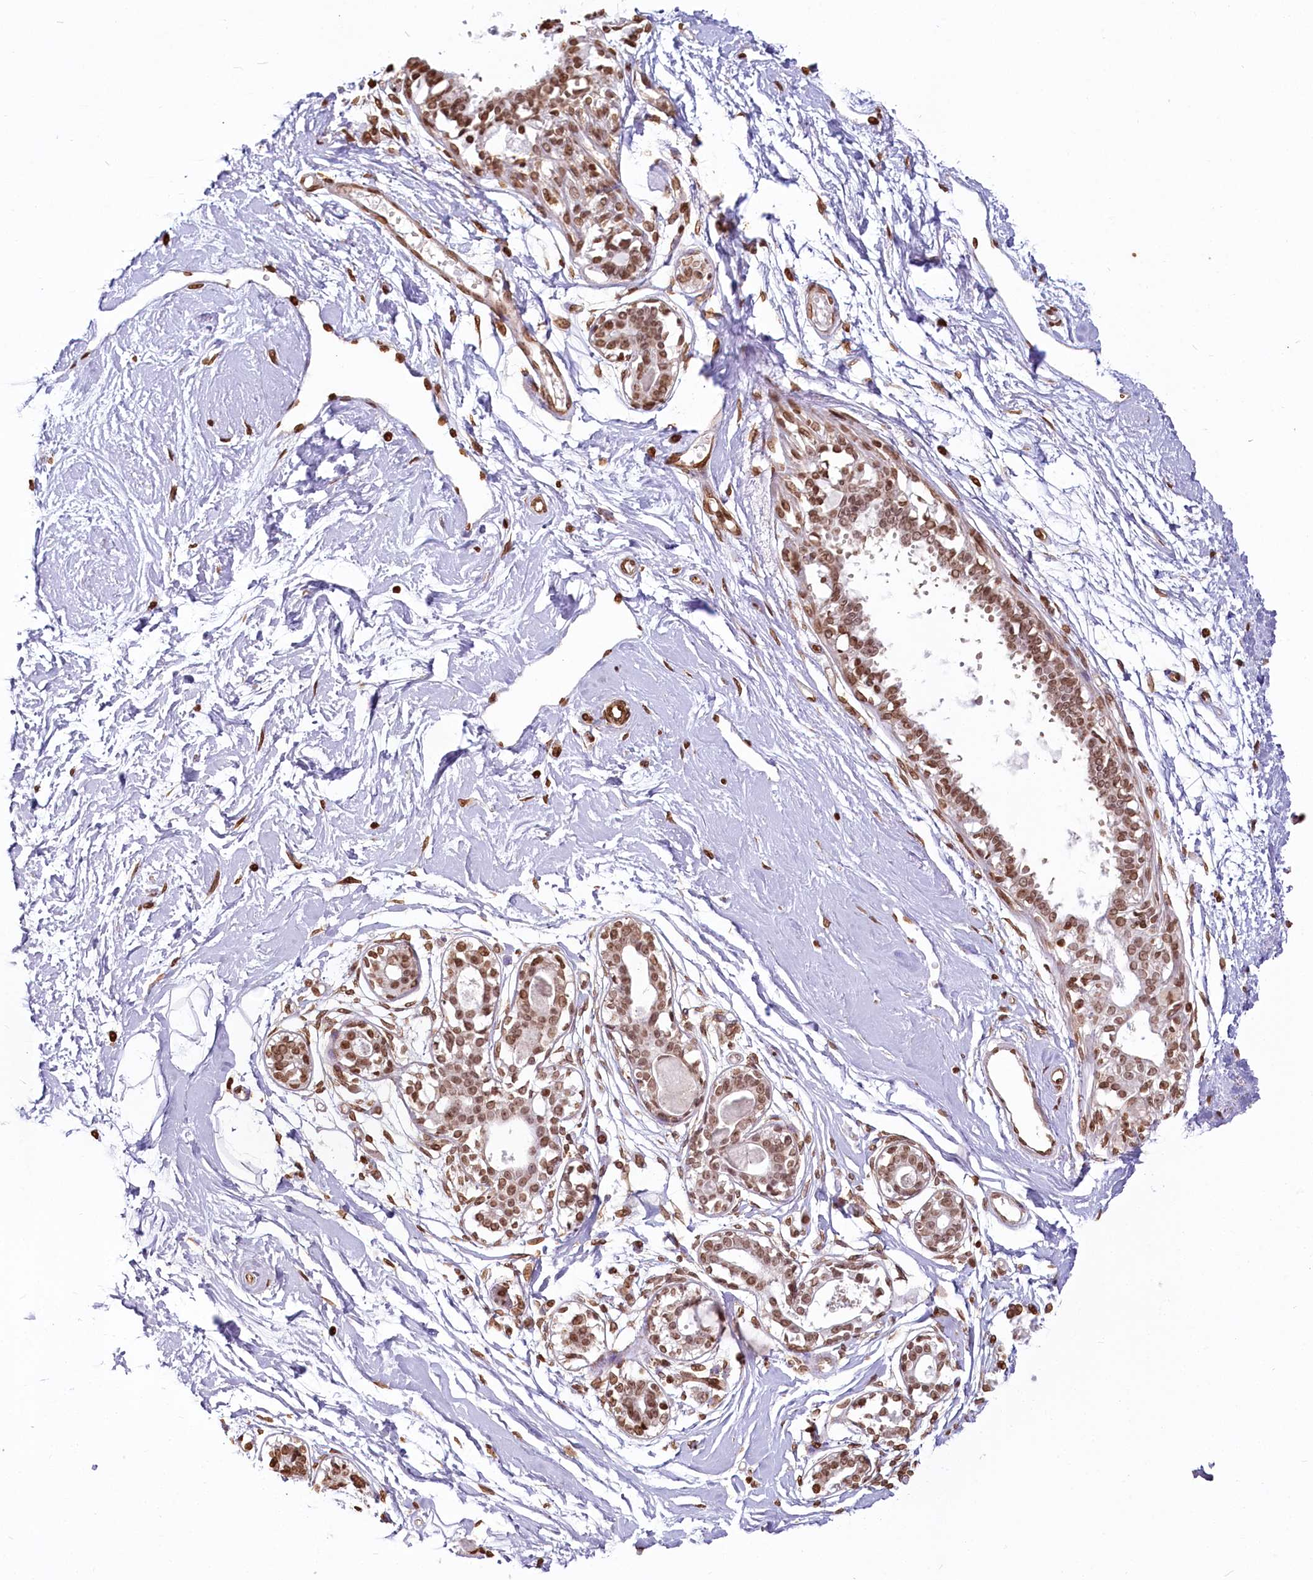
{"staining": {"intensity": "moderate", "quantity": ">75%", "location": "nuclear"}, "tissue": "breast", "cell_type": "Adipocytes", "image_type": "normal", "snomed": [{"axis": "morphology", "description": "Normal tissue, NOS"}, {"axis": "topography", "description": "Breast"}], "caption": "There is medium levels of moderate nuclear positivity in adipocytes of unremarkable breast, as demonstrated by immunohistochemical staining (brown color).", "gene": "FAM13A", "patient": {"sex": "female", "age": 45}}